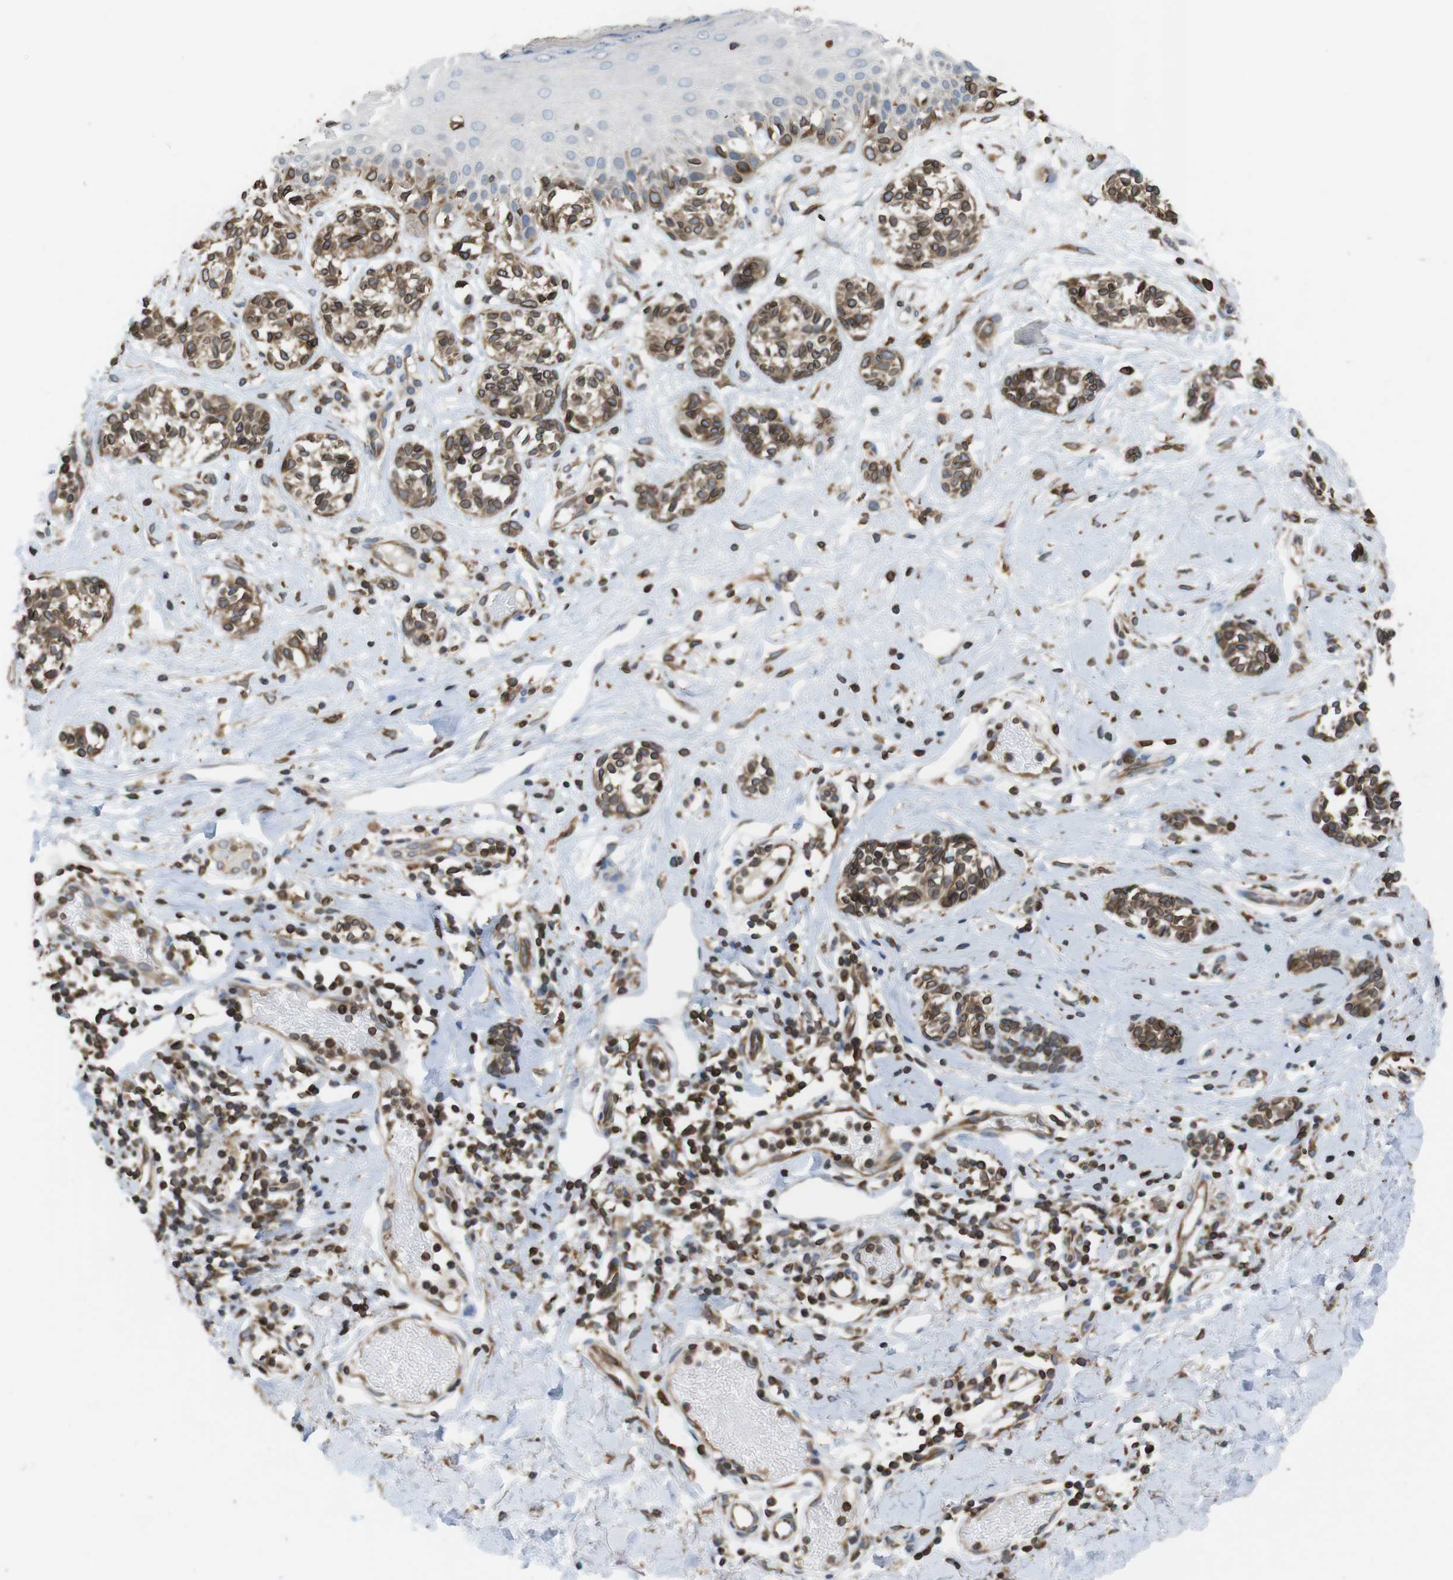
{"staining": {"intensity": "weak", "quantity": ">75%", "location": "cytoplasmic/membranous"}, "tissue": "melanoma", "cell_type": "Tumor cells", "image_type": "cancer", "snomed": [{"axis": "morphology", "description": "Malignant melanoma, NOS"}, {"axis": "topography", "description": "Skin"}], "caption": "Malignant melanoma was stained to show a protein in brown. There is low levels of weak cytoplasmic/membranous positivity in about >75% of tumor cells.", "gene": "ARL6IP5", "patient": {"sex": "male", "age": 64}}